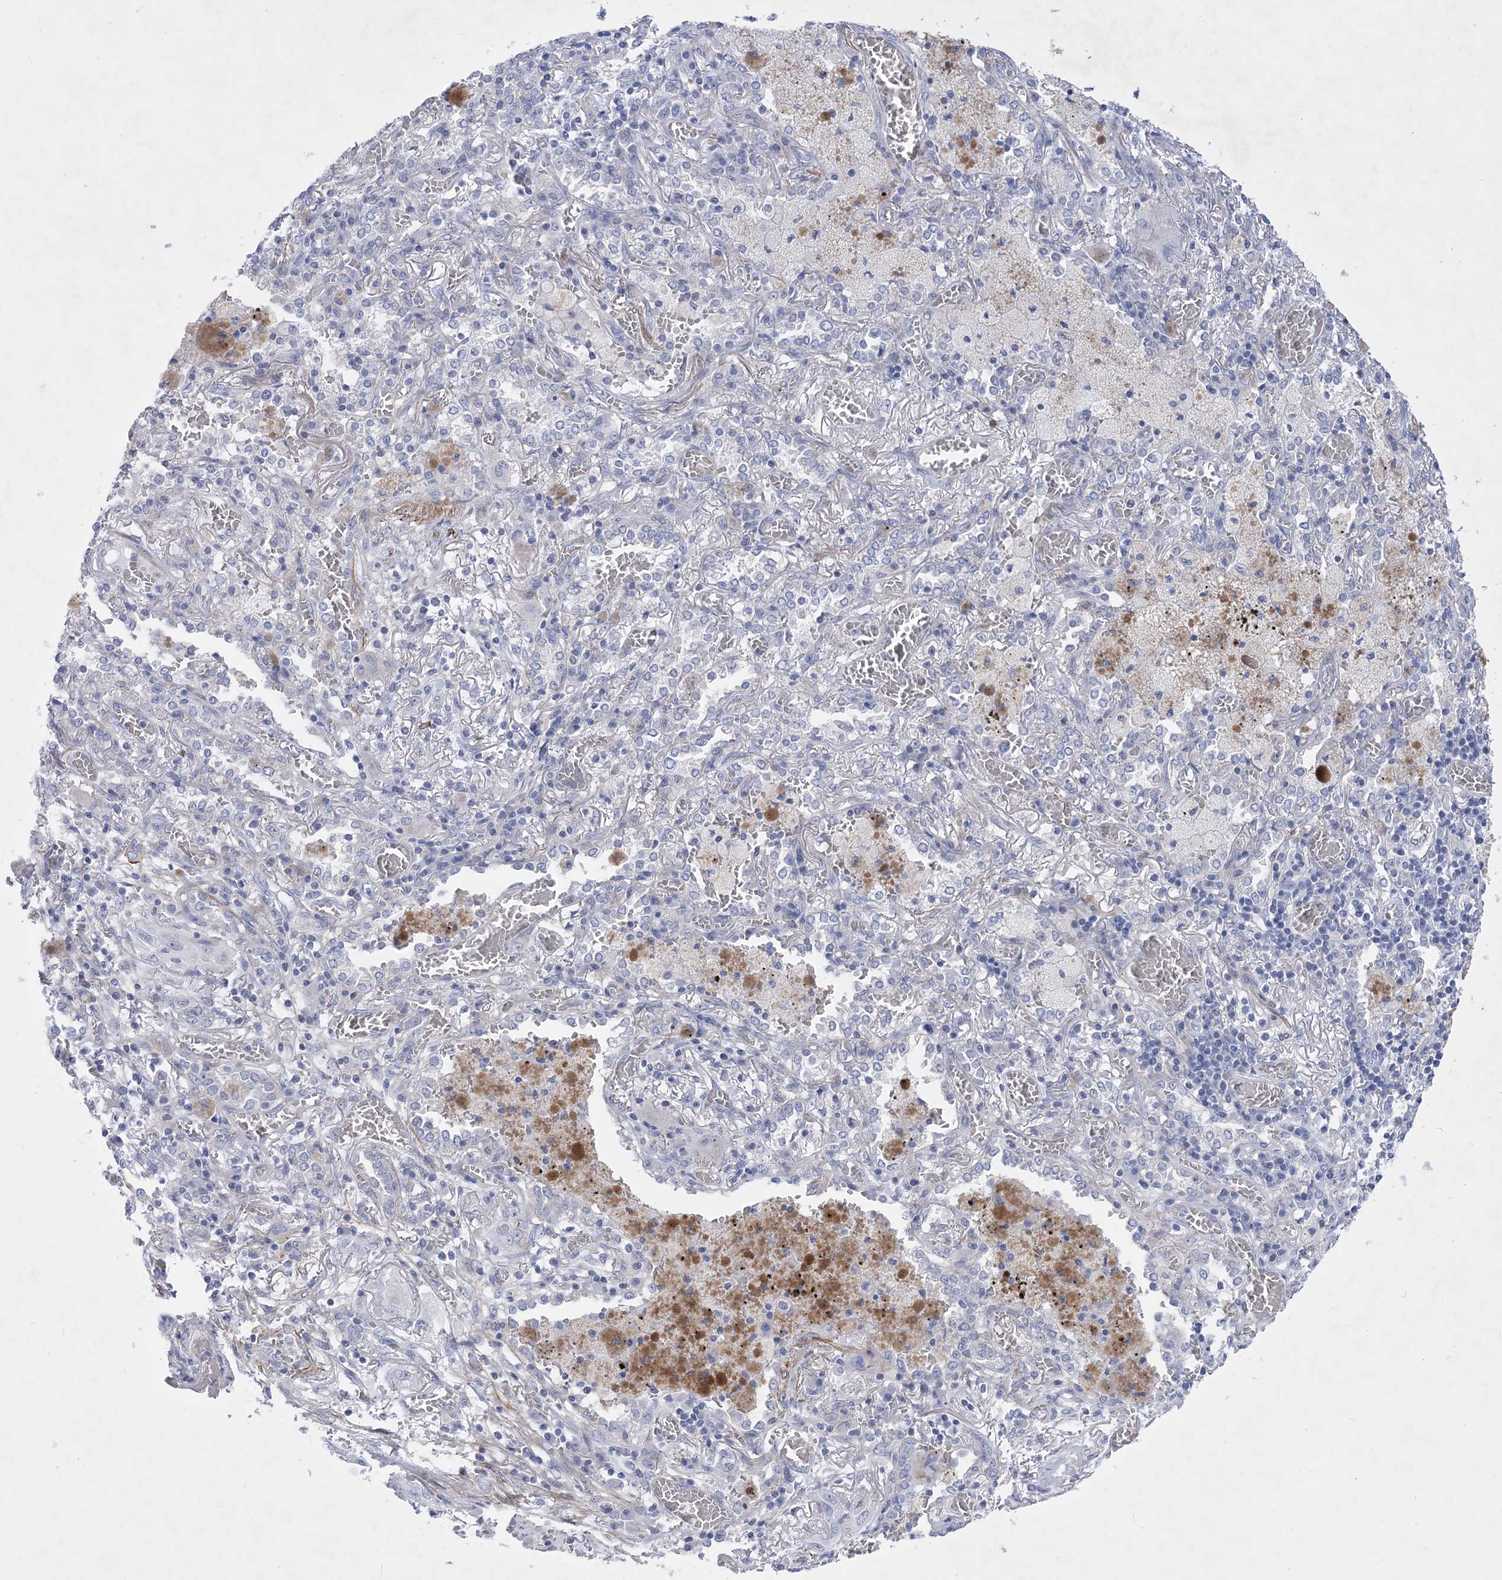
{"staining": {"intensity": "negative", "quantity": "none", "location": "none"}, "tissue": "lung cancer", "cell_type": "Tumor cells", "image_type": "cancer", "snomed": [{"axis": "morphology", "description": "Squamous cell carcinoma, NOS"}, {"axis": "topography", "description": "Lung"}], "caption": "The photomicrograph demonstrates no significant staining in tumor cells of lung squamous cell carcinoma.", "gene": "WDR74", "patient": {"sex": "female", "age": 47}}